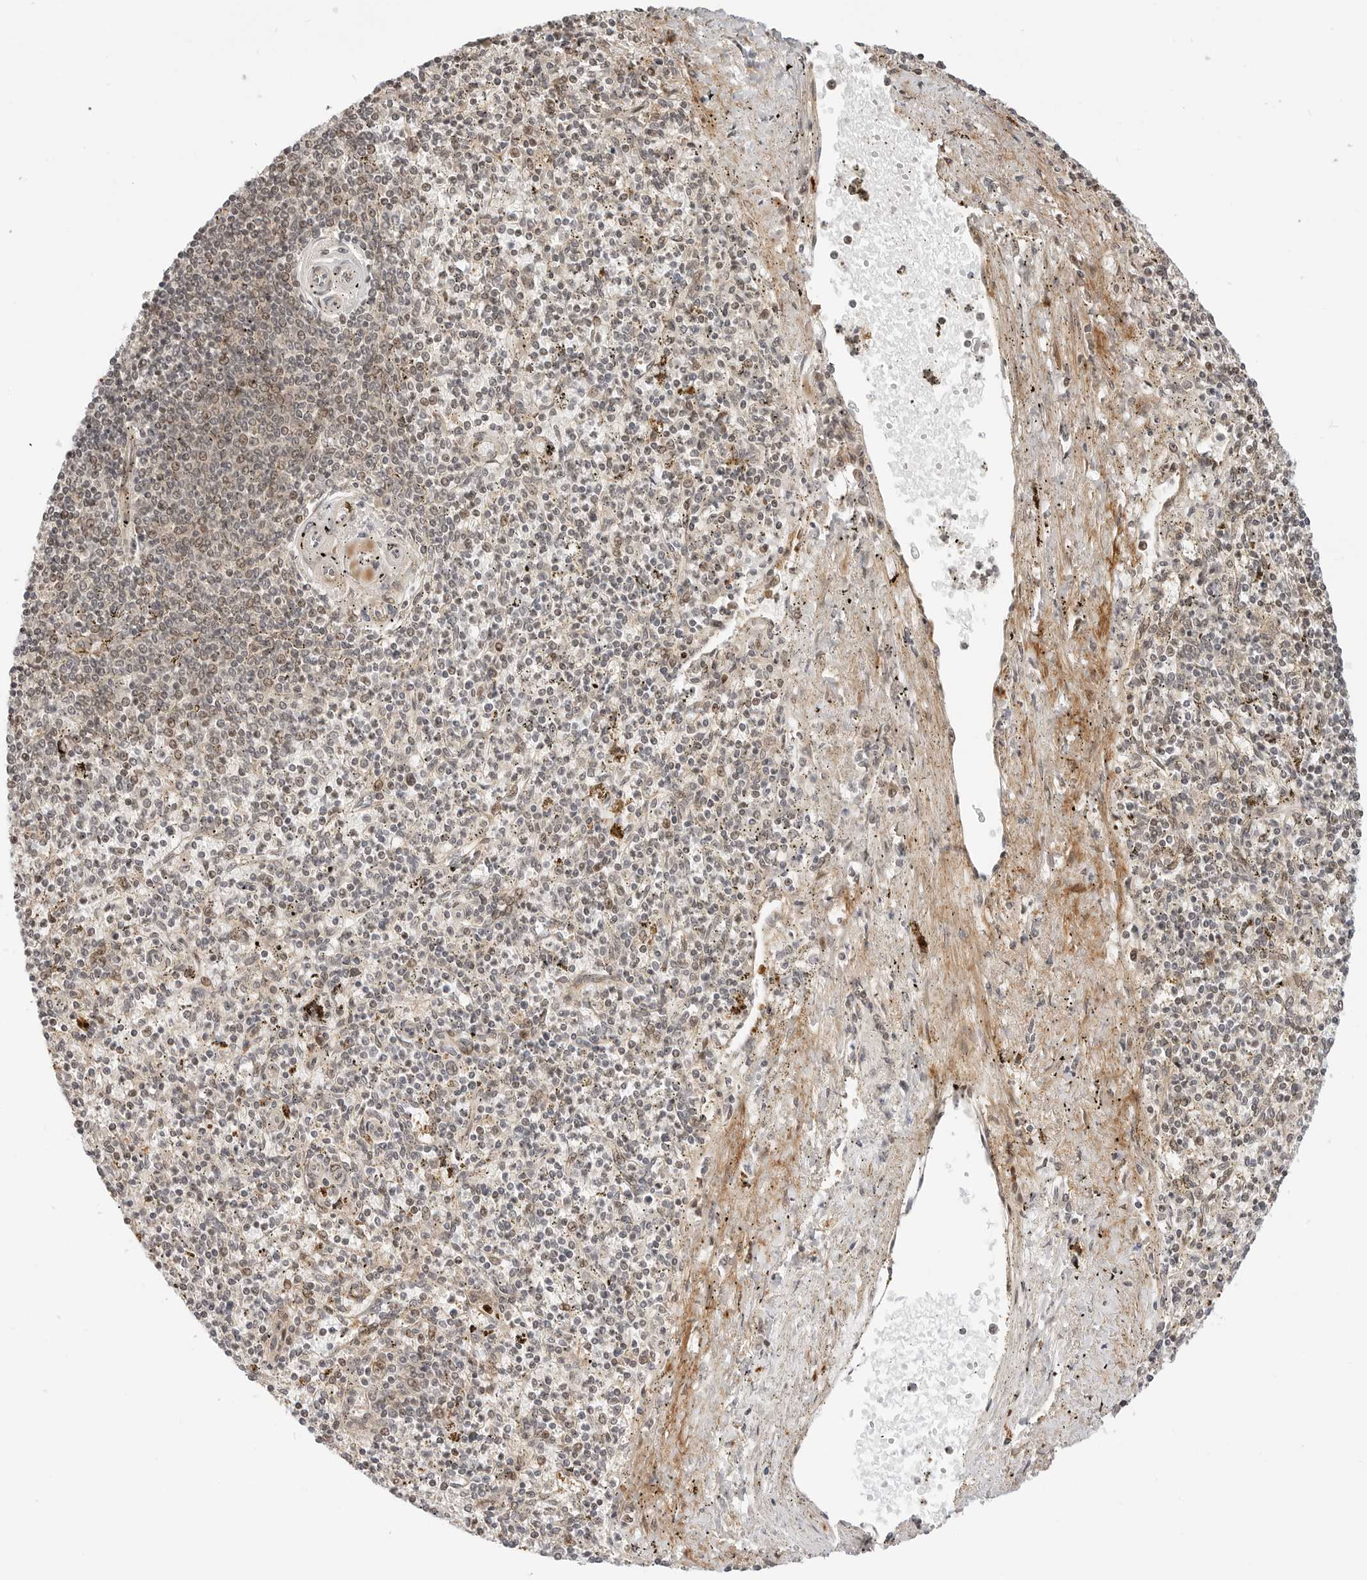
{"staining": {"intensity": "weak", "quantity": "<25%", "location": "nuclear"}, "tissue": "spleen", "cell_type": "Cells in red pulp", "image_type": "normal", "snomed": [{"axis": "morphology", "description": "Normal tissue, NOS"}, {"axis": "topography", "description": "Spleen"}], "caption": "The photomicrograph exhibits no staining of cells in red pulp in benign spleen.", "gene": "GEM", "patient": {"sex": "male", "age": 72}}